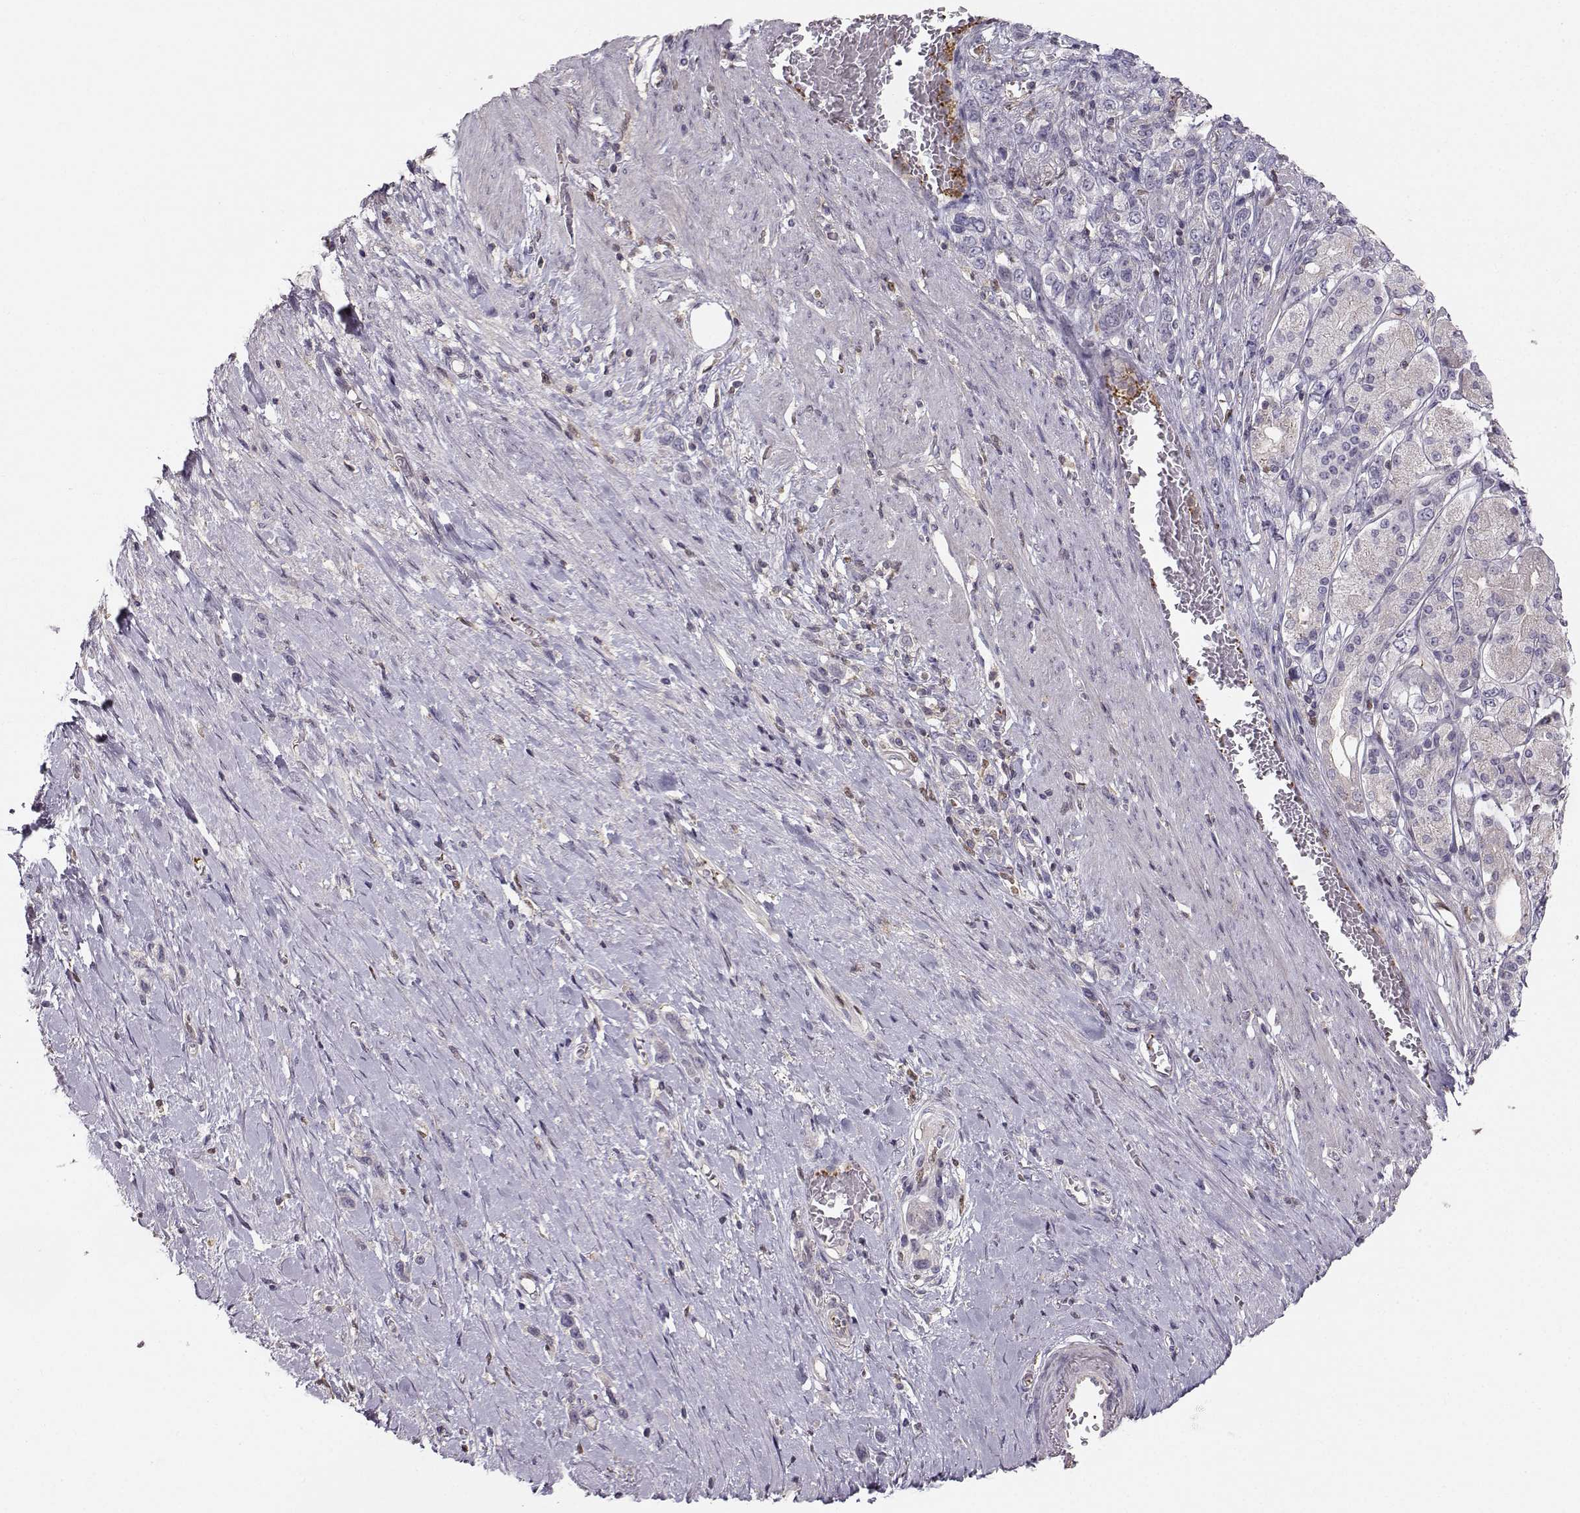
{"staining": {"intensity": "negative", "quantity": "none", "location": "none"}, "tissue": "stomach cancer", "cell_type": "Tumor cells", "image_type": "cancer", "snomed": [{"axis": "morphology", "description": "Normal tissue, NOS"}, {"axis": "morphology", "description": "Adenocarcinoma, NOS"}, {"axis": "morphology", "description": "Adenocarcinoma, High grade"}, {"axis": "topography", "description": "Stomach, upper"}, {"axis": "topography", "description": "Stomach"}], "caption": "There is no significant expression in tumor cells of stomach adenocarcinoma.", "gene": "ASB16", "patient": {"sex": "female", "age": 65}}